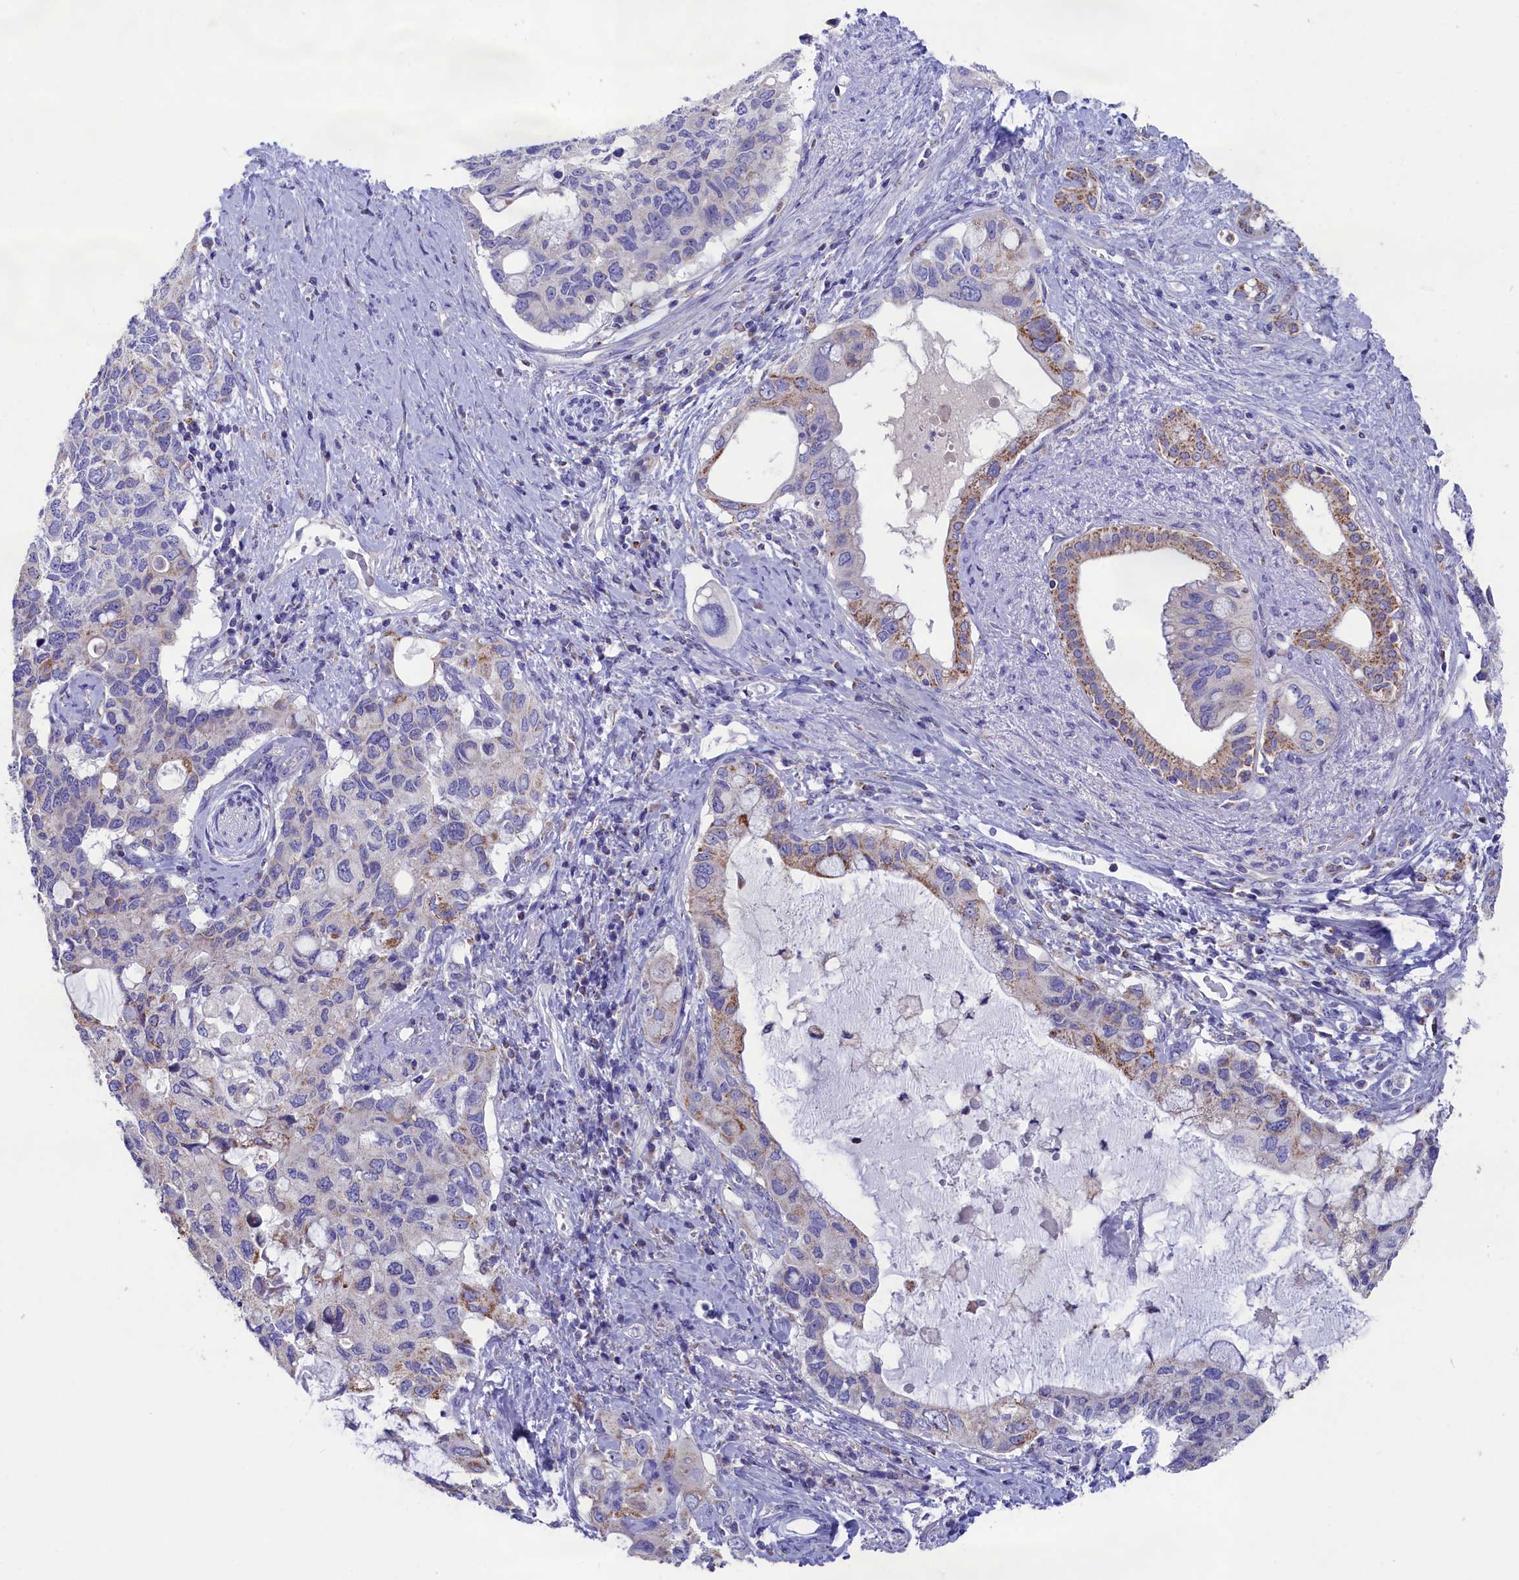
{"staining": {"intensity": "moderate", "quantity": "<25%", "location": "cytoplasmic/membranous"}, "tissue": "pancreatic cancer", "cell_type": "Tumor cells", "image_type": "cancer", "snomed": [{"axis": "morphology", "description": "Adenocarcinoma, NOS"}, {"axis": "topography", "description": "Pancreas"}], "caption": "Protein staining of pancreatic cancer tissue shows moderate cytoplasmic/membranous positivity in approximately <25% of tumor cells.", "gene": "PRDM12", "patient": {"sex": "female", "age": 56}}